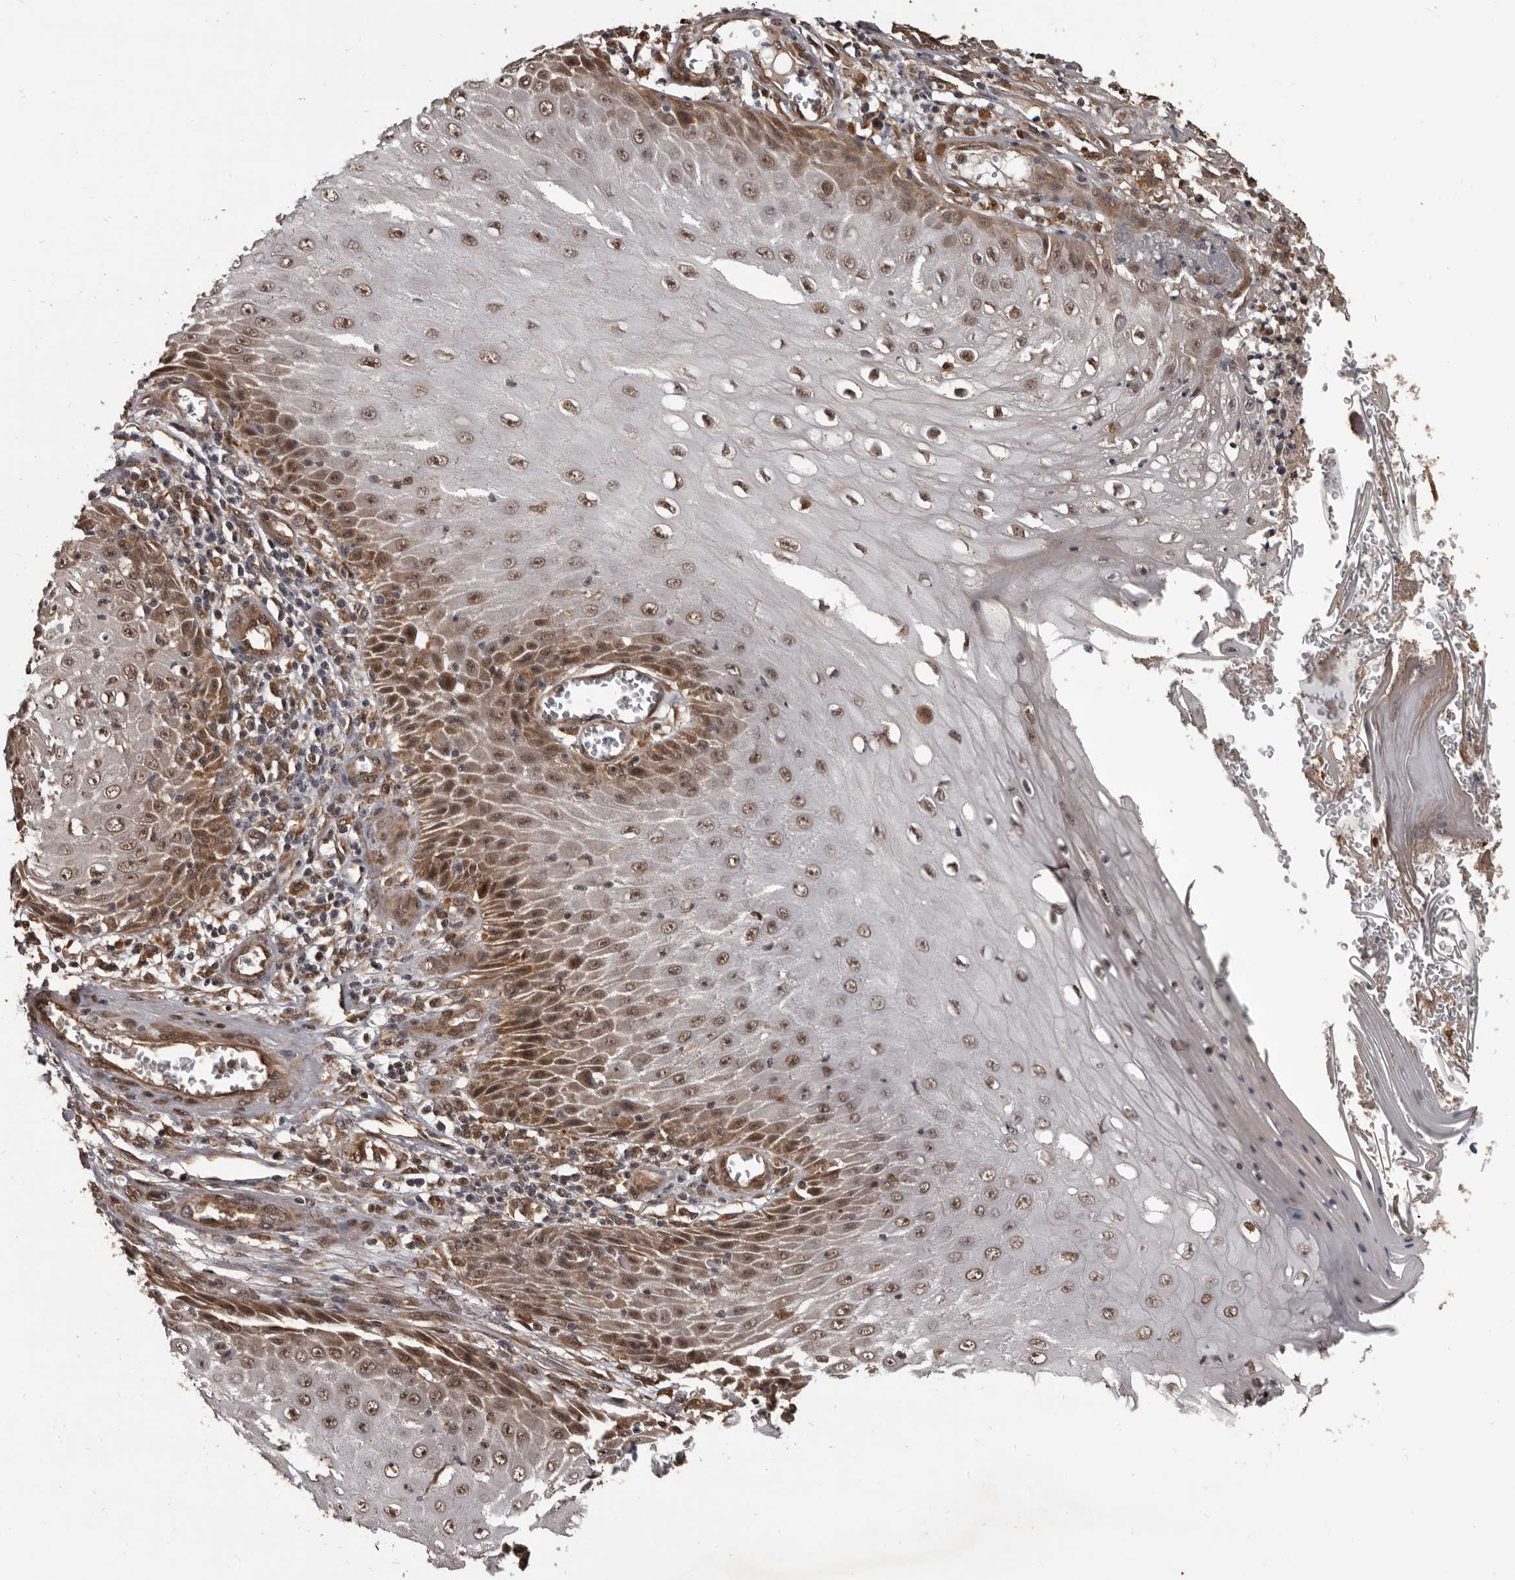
{"staining": {"intensity": "moderate", "quantity": ">75%", "location": "cytoplasmic/membranous,nuclear"}, "tissue": "skin cancer", "cell_type": "Tumor cells", "image_type": "cancer", "snomed": [{"axis": "morphology", "description": "Squamous cell carcinoma, NOS"}, {"axis": "topography", "description": "Skin"}], "caption": "This is an image of immunohistochemistry (IHC) staining of skin cancer (squamous cell carcinoma), which shows moderate staining in the cytoplasmic/membranous and nuclear of tumor cells.", "gene": "AHR", "patient": {"sex": "female", "age": 73}}